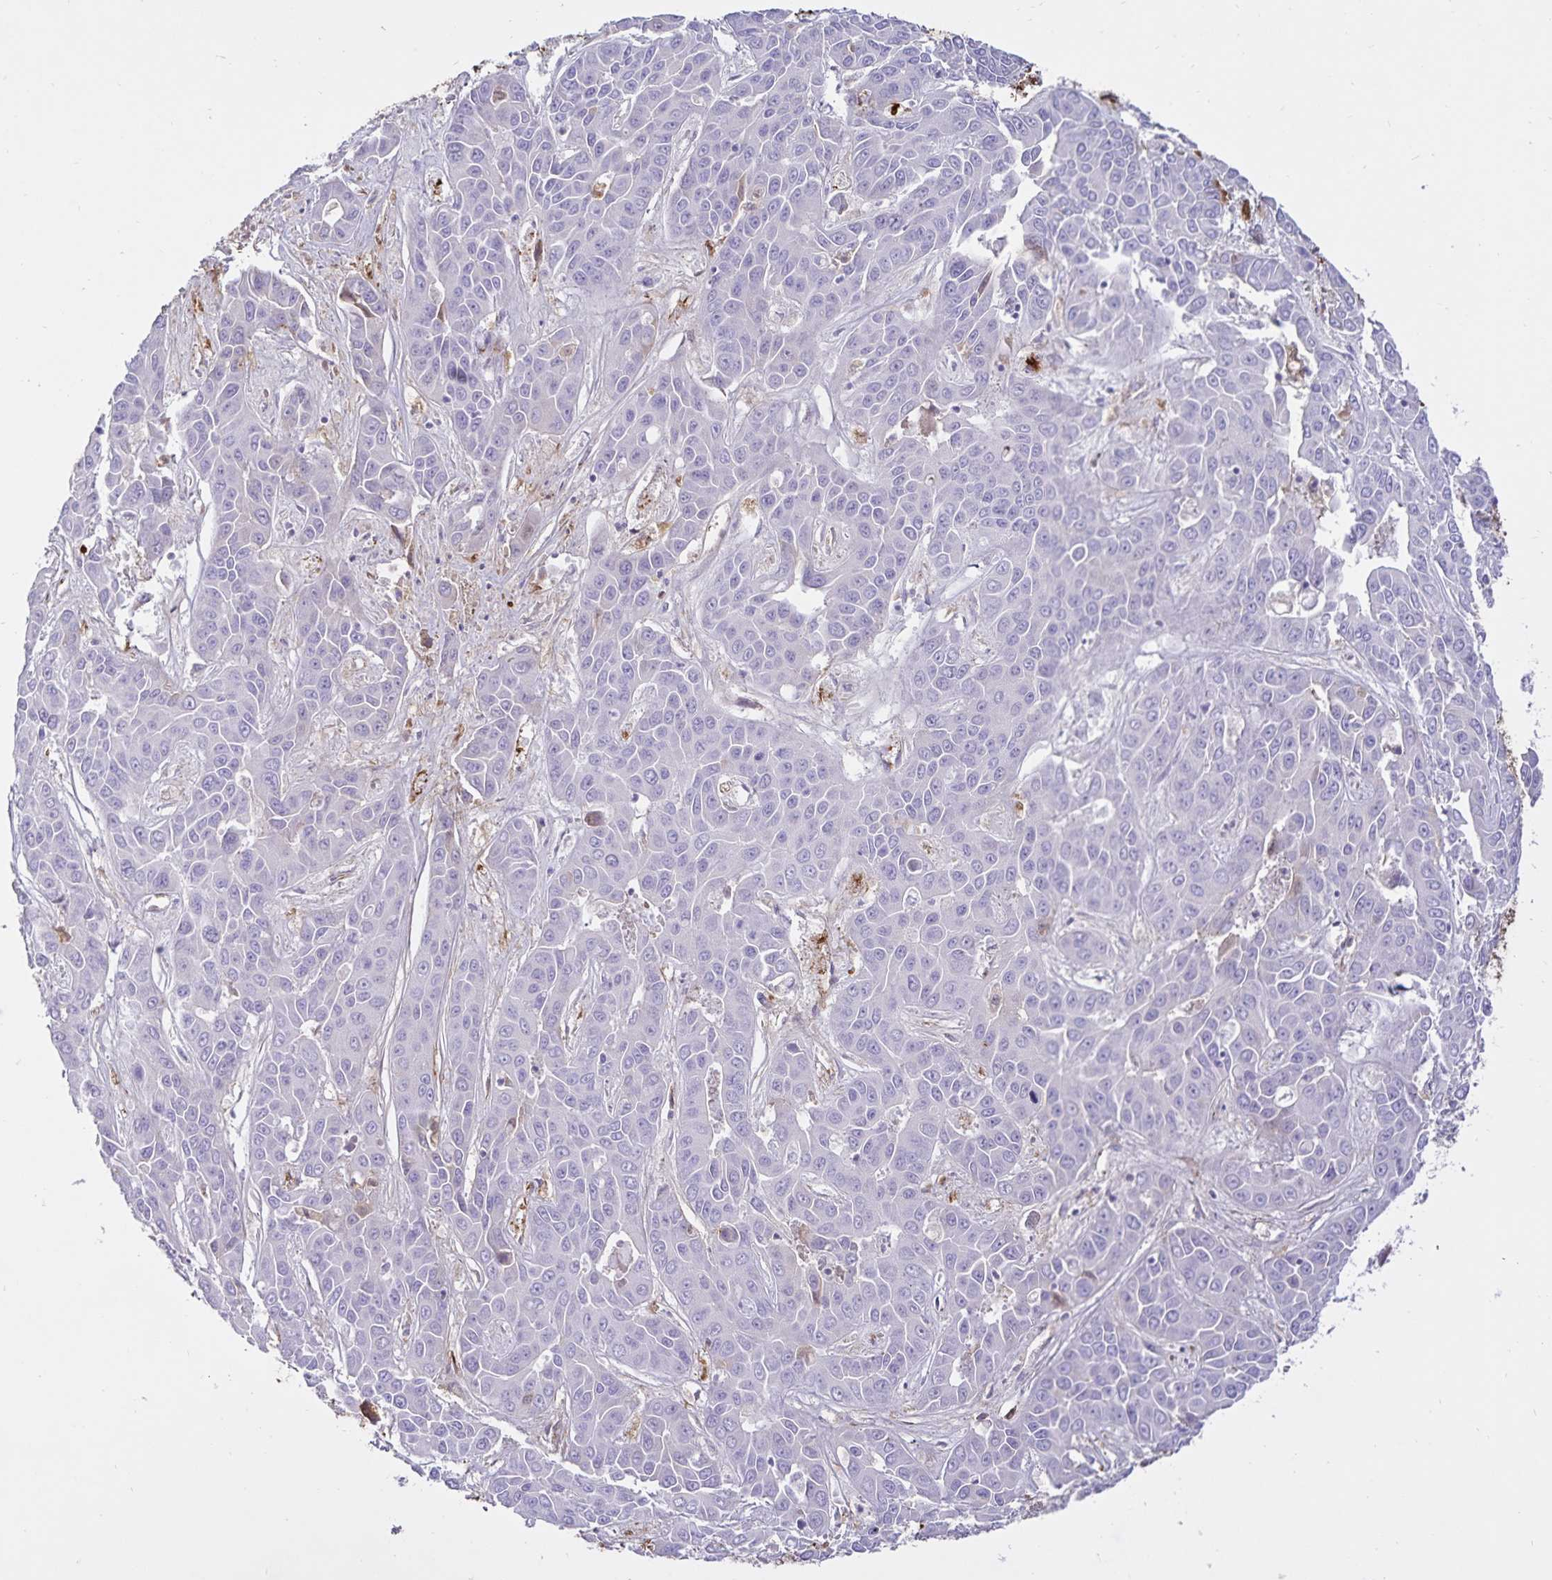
{"staining": {"intensity": "negative", "quantity": "none", "location": "none"}, "tissue": "liver cancer", "cell_type": "Tumor cells", "image_type": "cancer", "snomed": [{"axis": "morphology", "description": "Cholangiocarcinoma"}, {"axis": "topography", "description": "Liver"}], "caption": "Cholangiocarcinoma (liver) stained for a protein using immunohistochemistry demonstrates no staining tumor cells.", "gene": "FGG", "patient": {"sex": "female", "age": 52}}